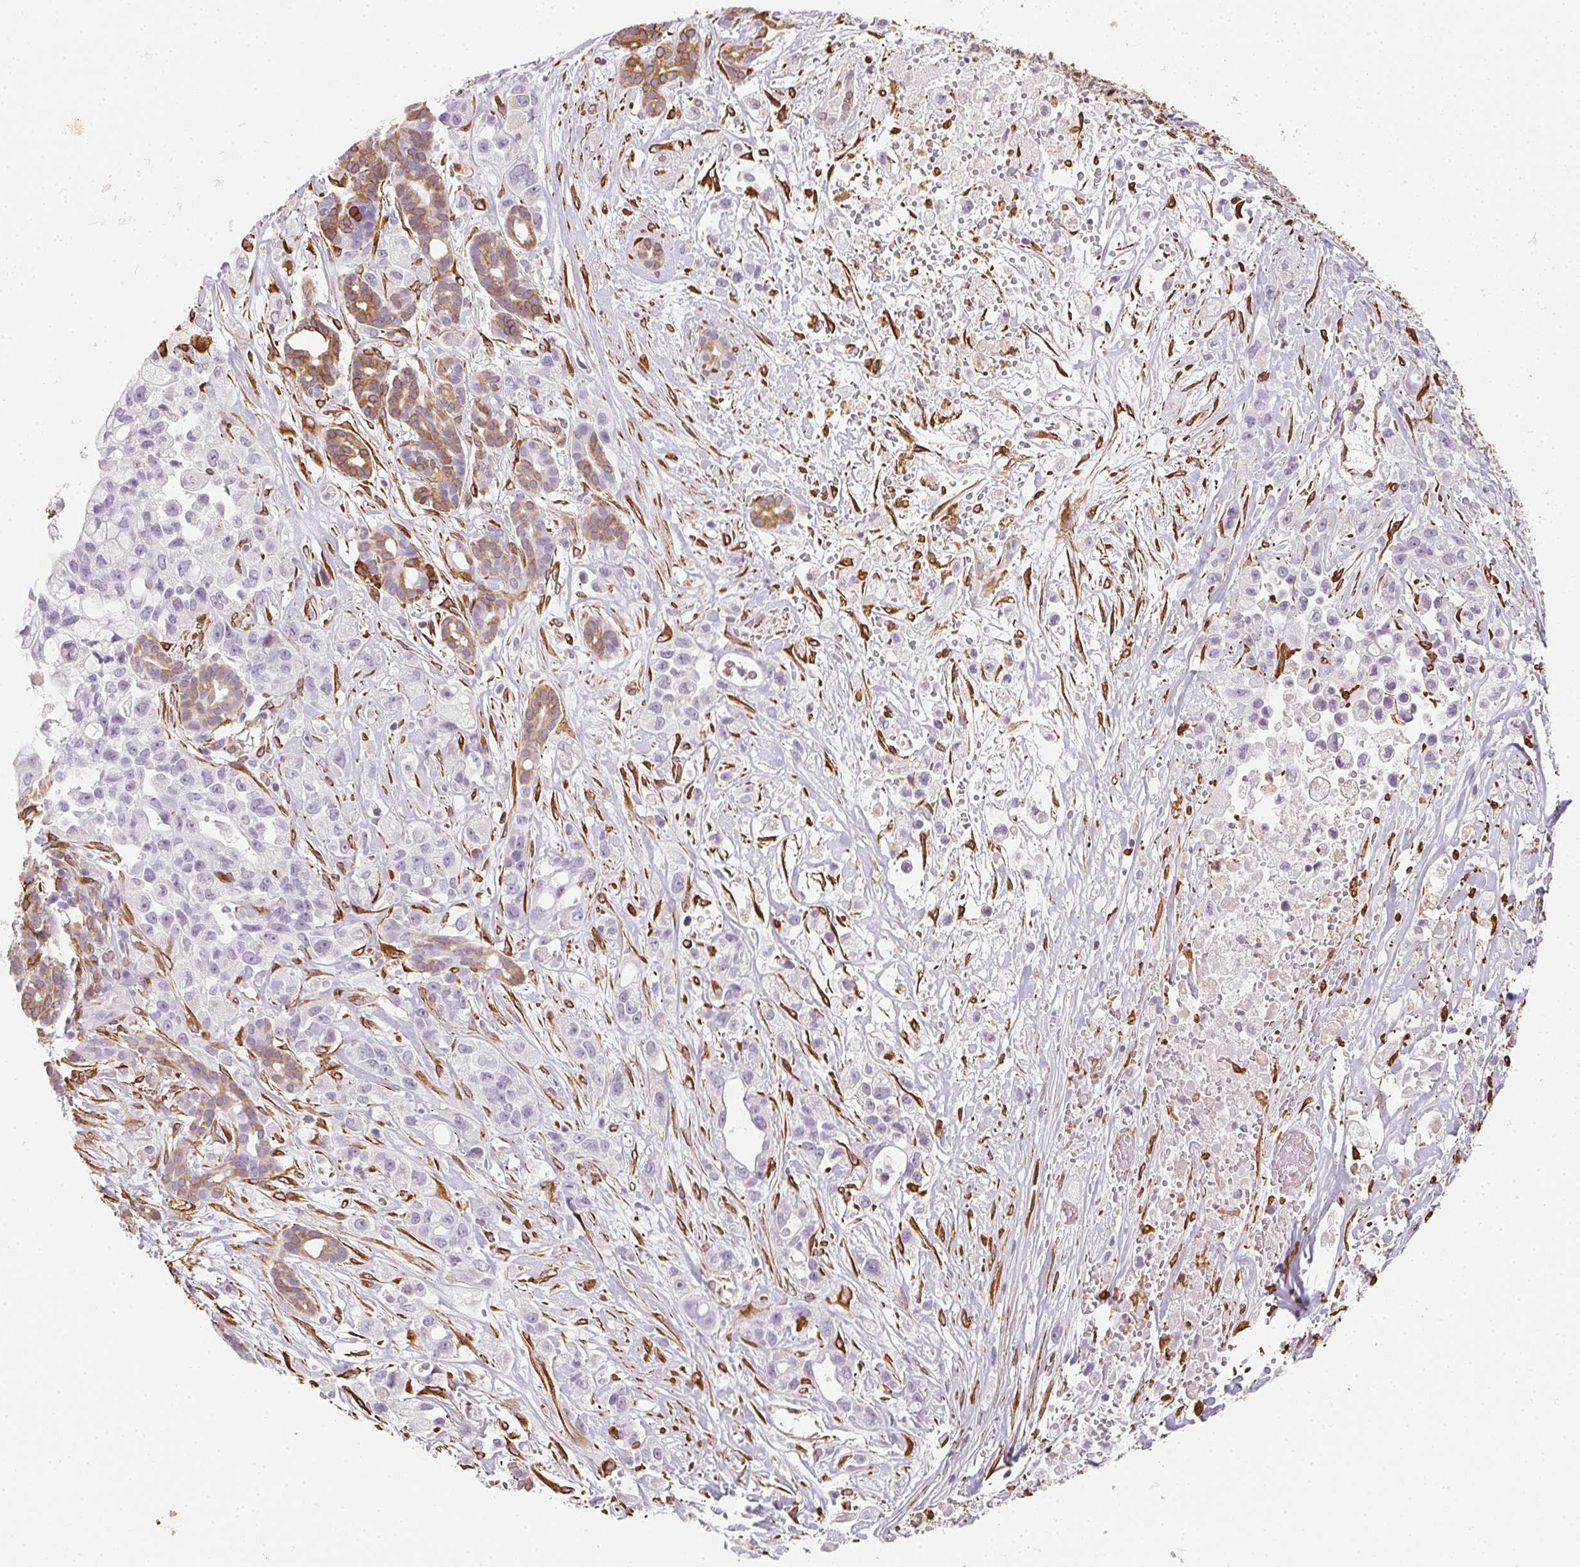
{"staining": {"intensity": "moderate", "quantity": "<25%", "location": "cytoplasmic/membranous"}, "tissue": "pancreatic cancer", "cell_type": "Tumor cells", "image_type": "cancer", "snomed": [{"axis": "morphology", "description": "Adenocarcinoma, NOS"}, {"axis": "topography", "description": "Pancreas"}], "caption": "Immunohistochemistry histopathology image of neoplastic tissue: human pancreatic cancer stained using immunohistochemistry (IHC) demonstrates low levels of moderate protein expression localized specifically in the cytoplasmic/membranous of tumor cells, appearing as a cytoplasmic/membranous brown color.", "gene": "RSBN1", "patient": {"sex": "male", "age": 44}}